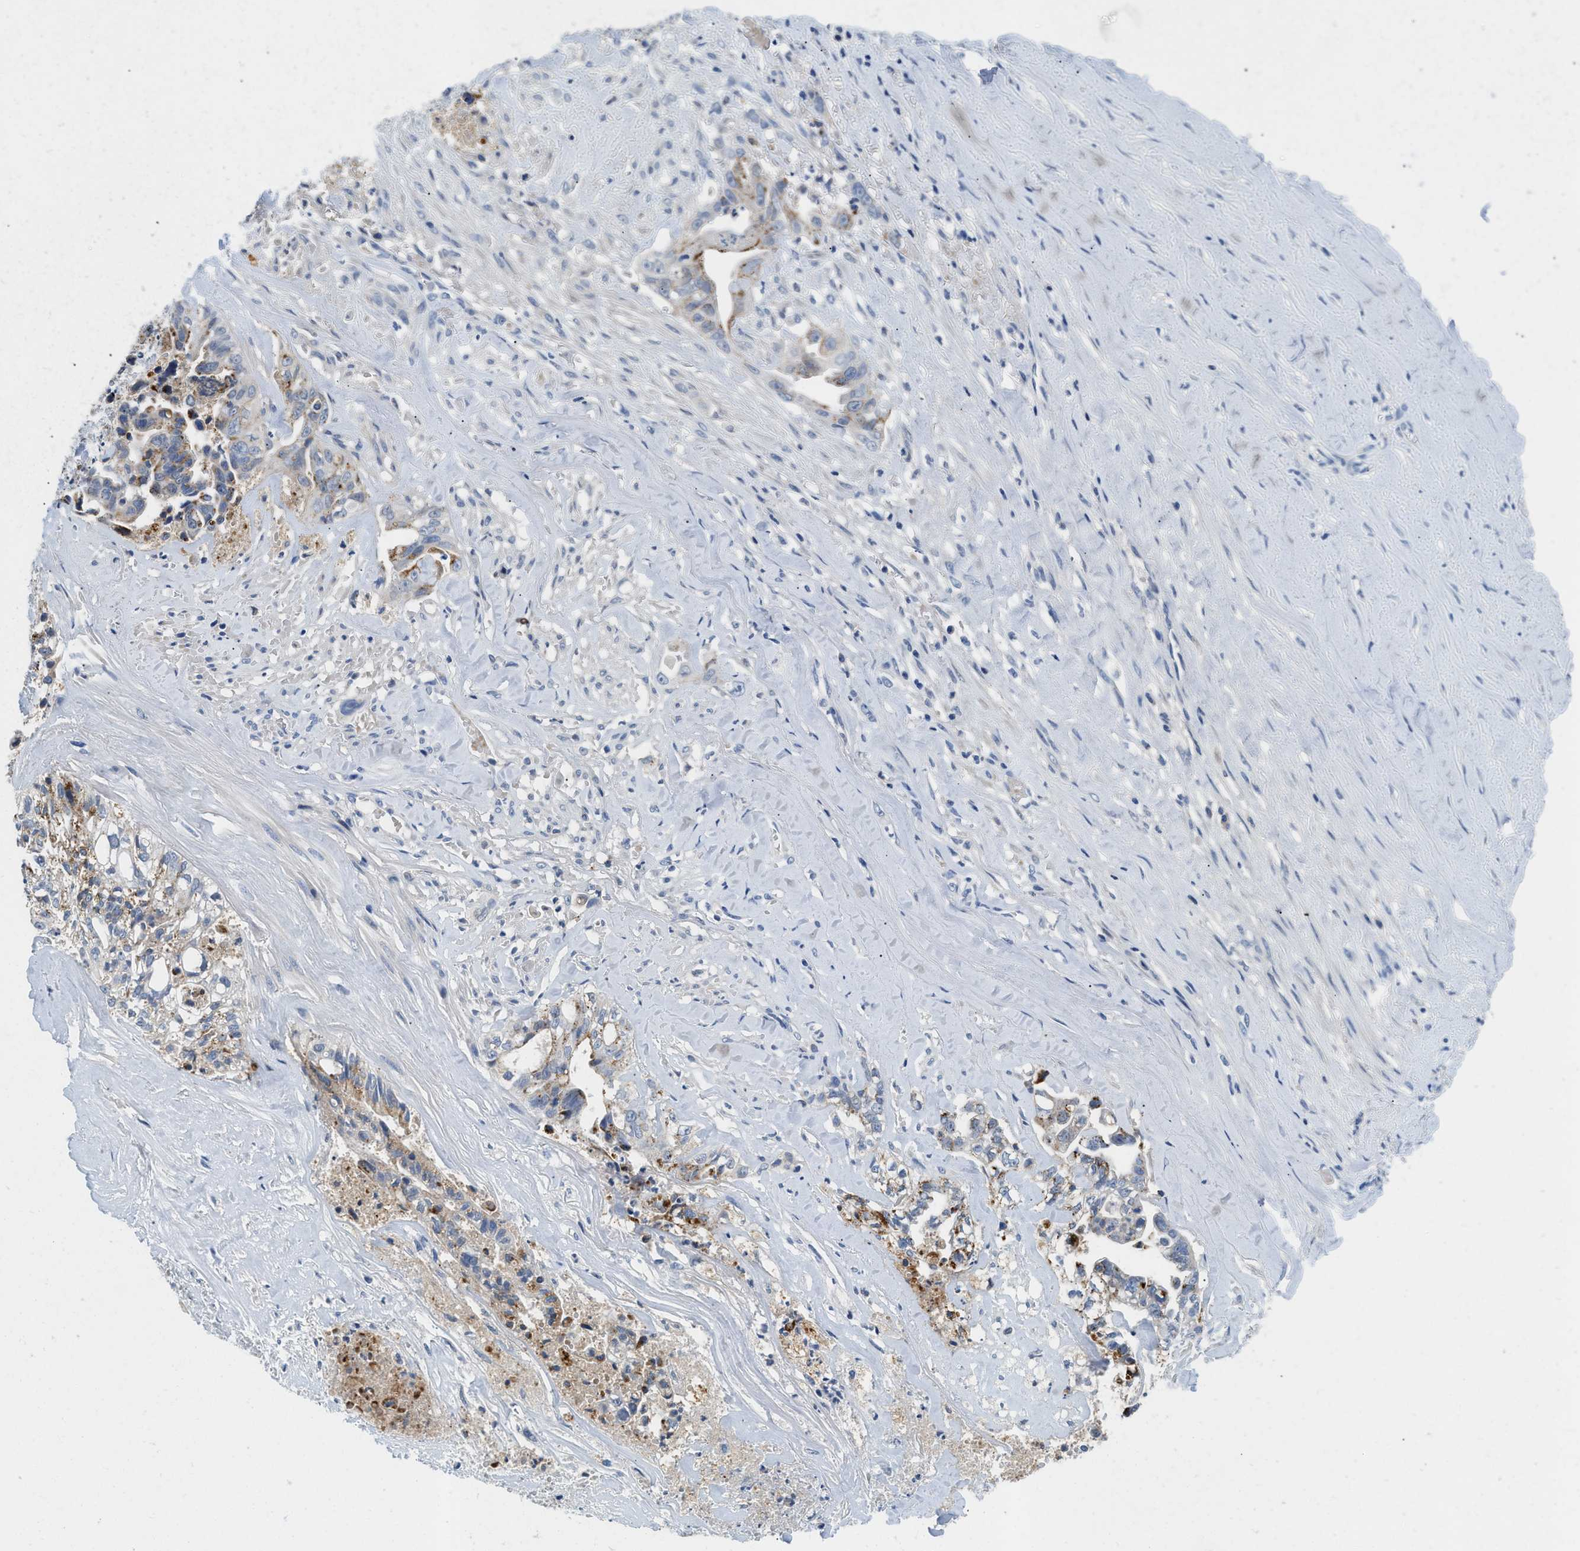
{"staining": {"intensity": "moderate", "quantity": "25%-75%", "location": "cytoplasmic/membranous"}, "tissue": "liver cancer", "cell_type": "Tumor cells", "image_type": "cancer", "snomed": [{"axis": "morphology", "description": "Cholangiocarcinoma"}, {"axis": "topography", "description": "Liver"}], "caption": "Liver cholangiocarcinoma stained for a protein displays moderate cytoplasmic/membranous positivity in tumor cells.", "gene": "TSPAN3", "patient": {"sex": "female", "age": 70}}